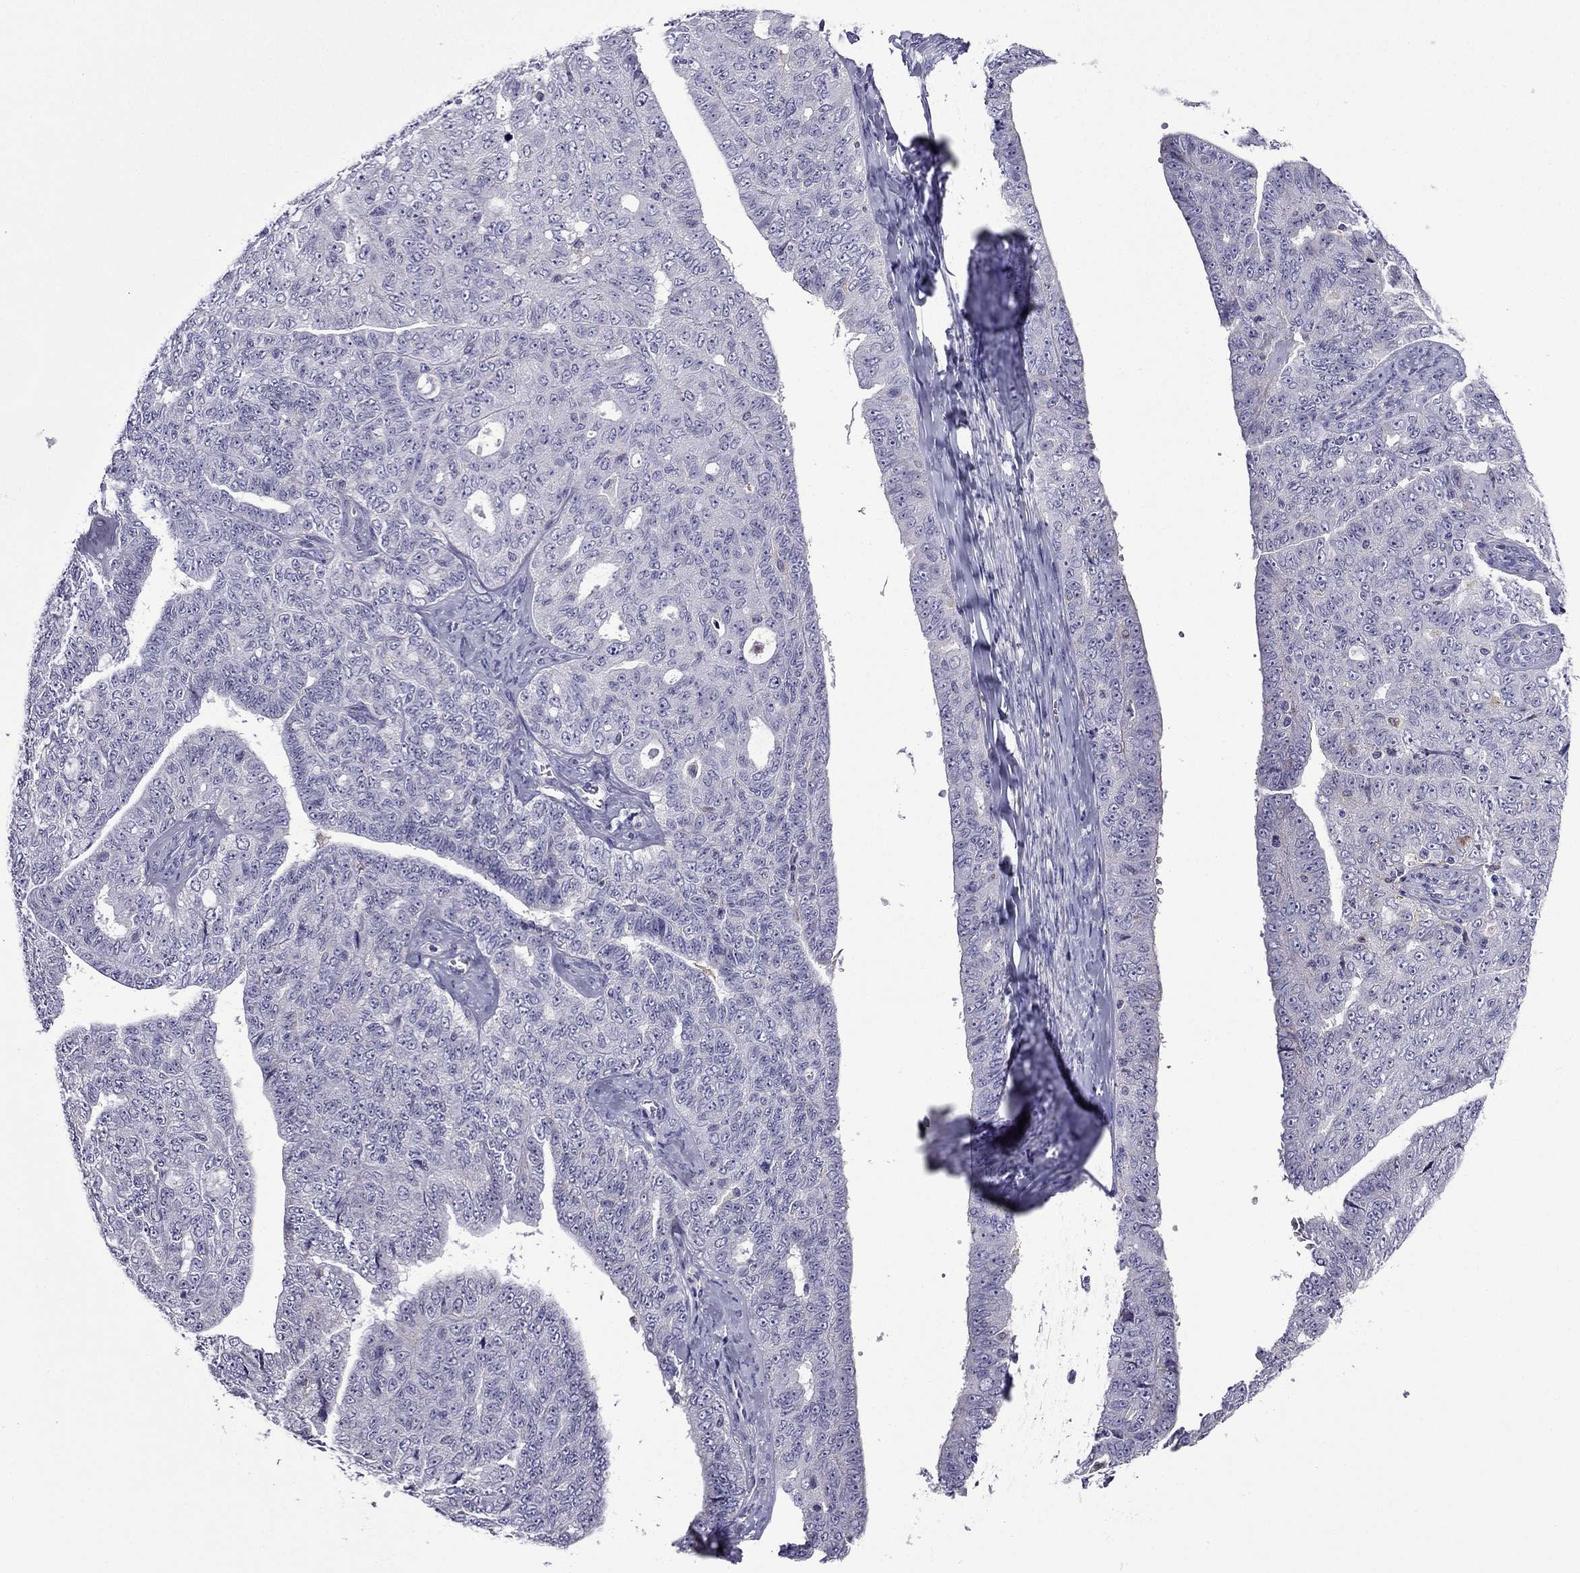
{"staining": {"intensity": "negative", "quantity": "none", "location": "none"}, "tissue": "ovarian cancer", "cell_type": "Tumor cells", "image_type": "cancer", "snomed": [{"axis": "morphology", "description": "Cystadenocarcinoma, serous, NOS"}, {"axis": "topography", "description": "Ovary"}], "caption": "This is an immunohistochemistry photomicrograph of human ovarian serous cystadenocarcinoma. There is no staining in tumor cells.", "gene": "TSSK4", "patient": {"sex": "female", "age": 71}}